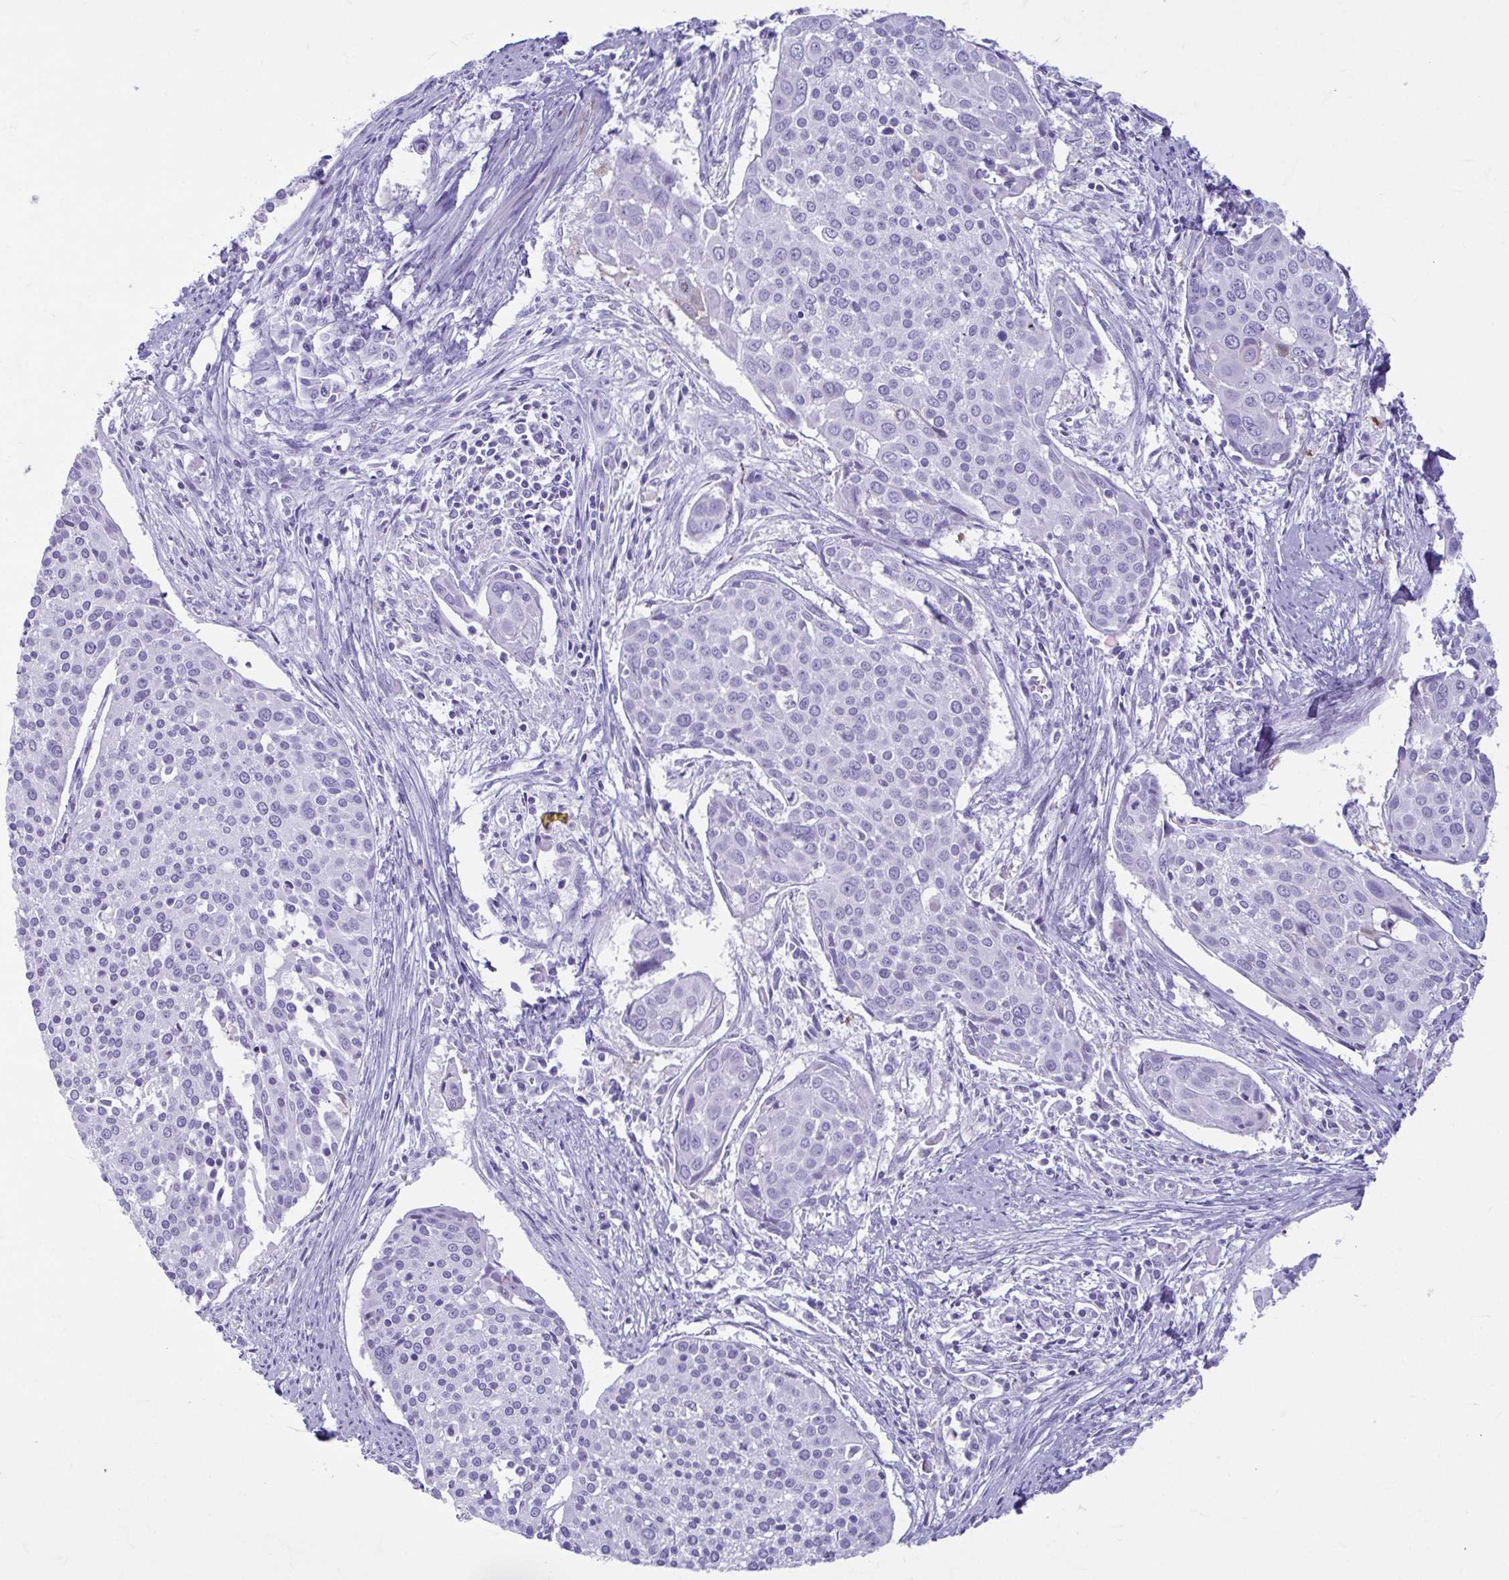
{"staining": {"intensity": "negative", "quantity": "none", "location": "none"}, "tissue": "cervical cancer", "cell_type": "Tumor cells", "image_type": "cancer", "snomed": [{"axis": "morphology", "description": "Squamous cell carcinoma, NOS"}, {"axis": "topography", "description": "Cervix"}], "caption": "Immunohistochemical staining of human cervical cancer displays no significant positivity in tumor cells.", "gene": "TCEAL3", "patient": {"sex": "female", "age": 39}}